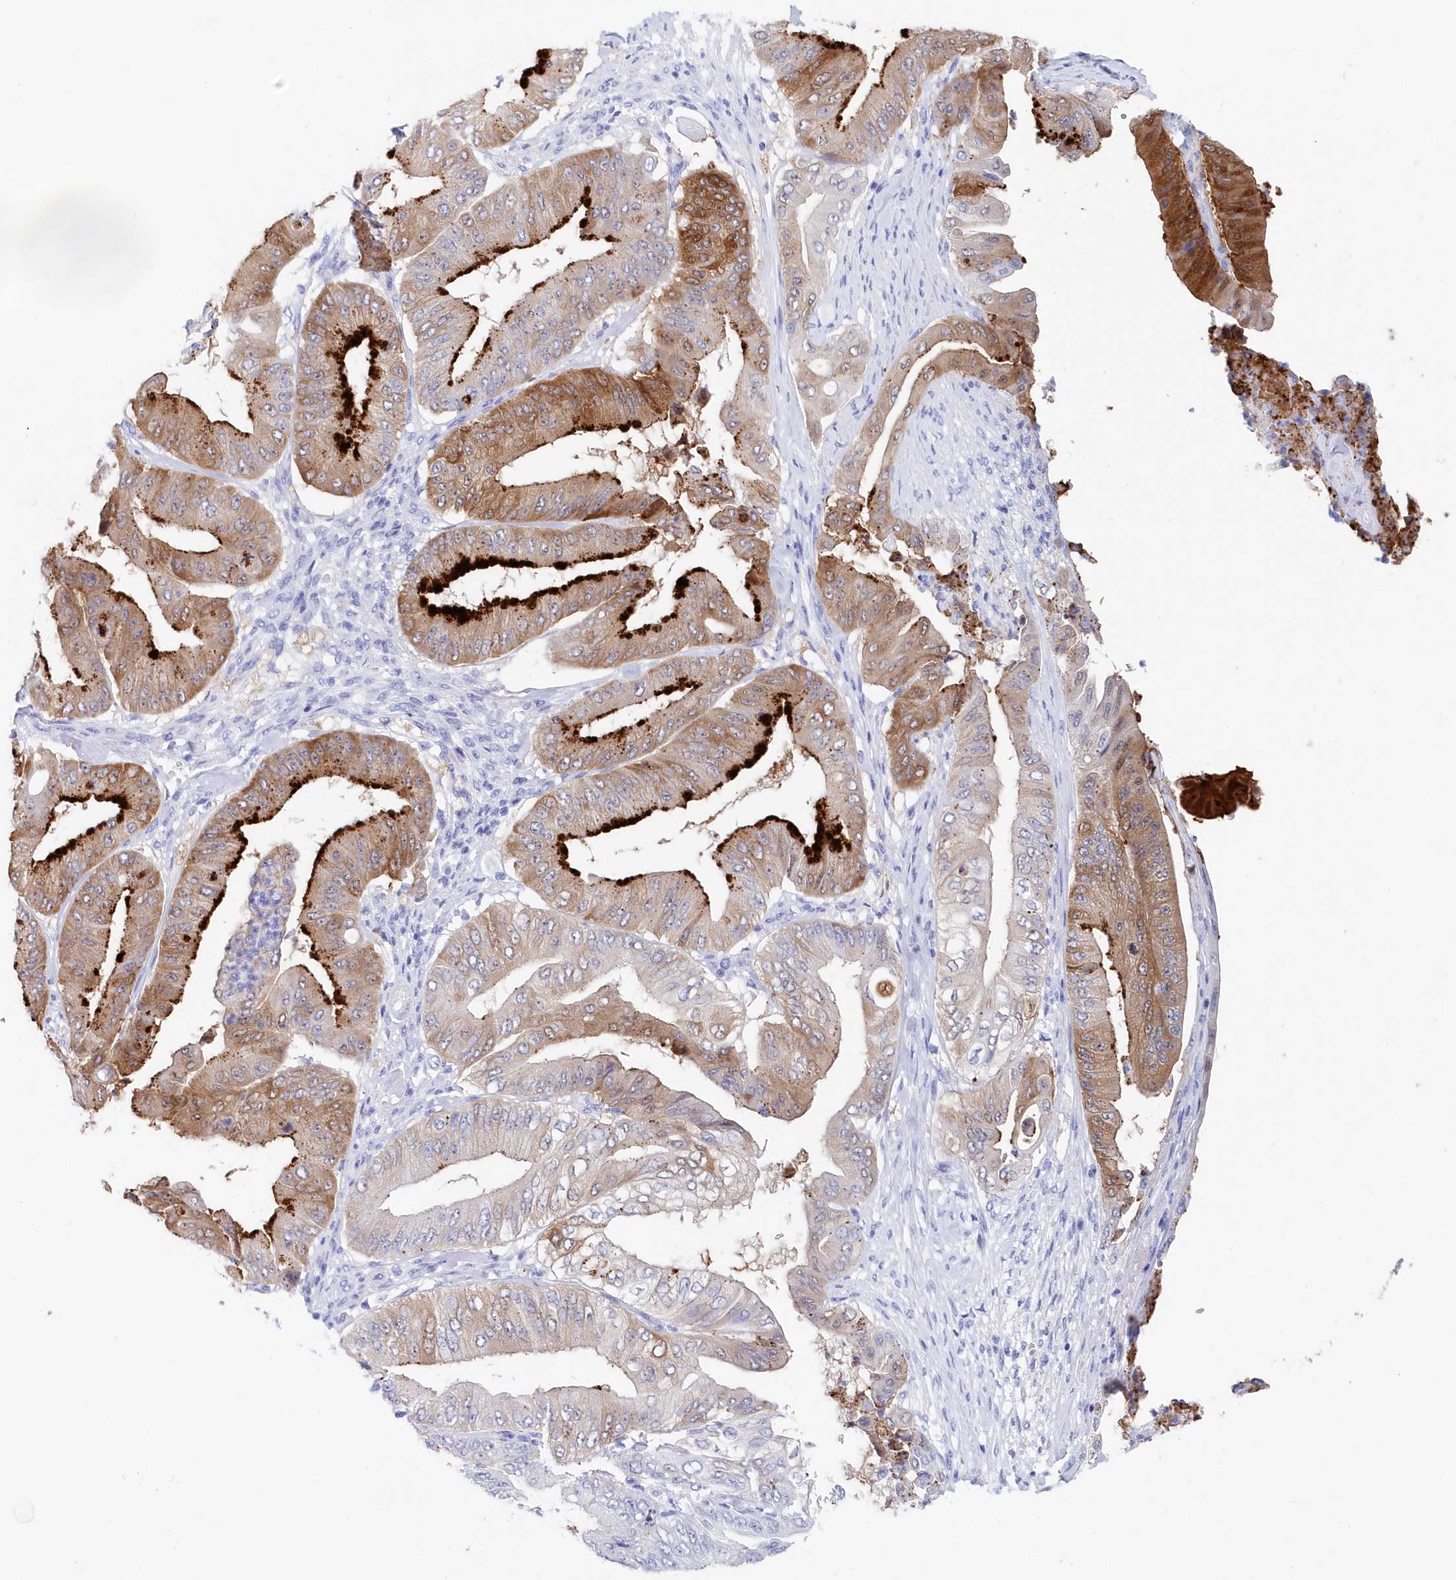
{"staining": {"intensity": "strong", "quantity": "25%-75%", "location": "cytoplasmic/membranous"}, "tissue": "pancreatic cancer", "cell_type": "Tumor cells", "image_type": "cancer", "snomed": [{"axis": "morphology", "description": "Adenocarcinoma, NOS"}, {"axis": "topography", "description": "Pancreas"}], "caption": "DAB (3,3'-diaminobenzidine) immunohistochemical staining of human pancreatic adenocarcinoma reveals strong cytoplasmic/membranous protein positivity in approximately 25%-75% of tumor cells.", "gene": "CSNK1G2", "patient": {"sex": "female", "age": 77}}